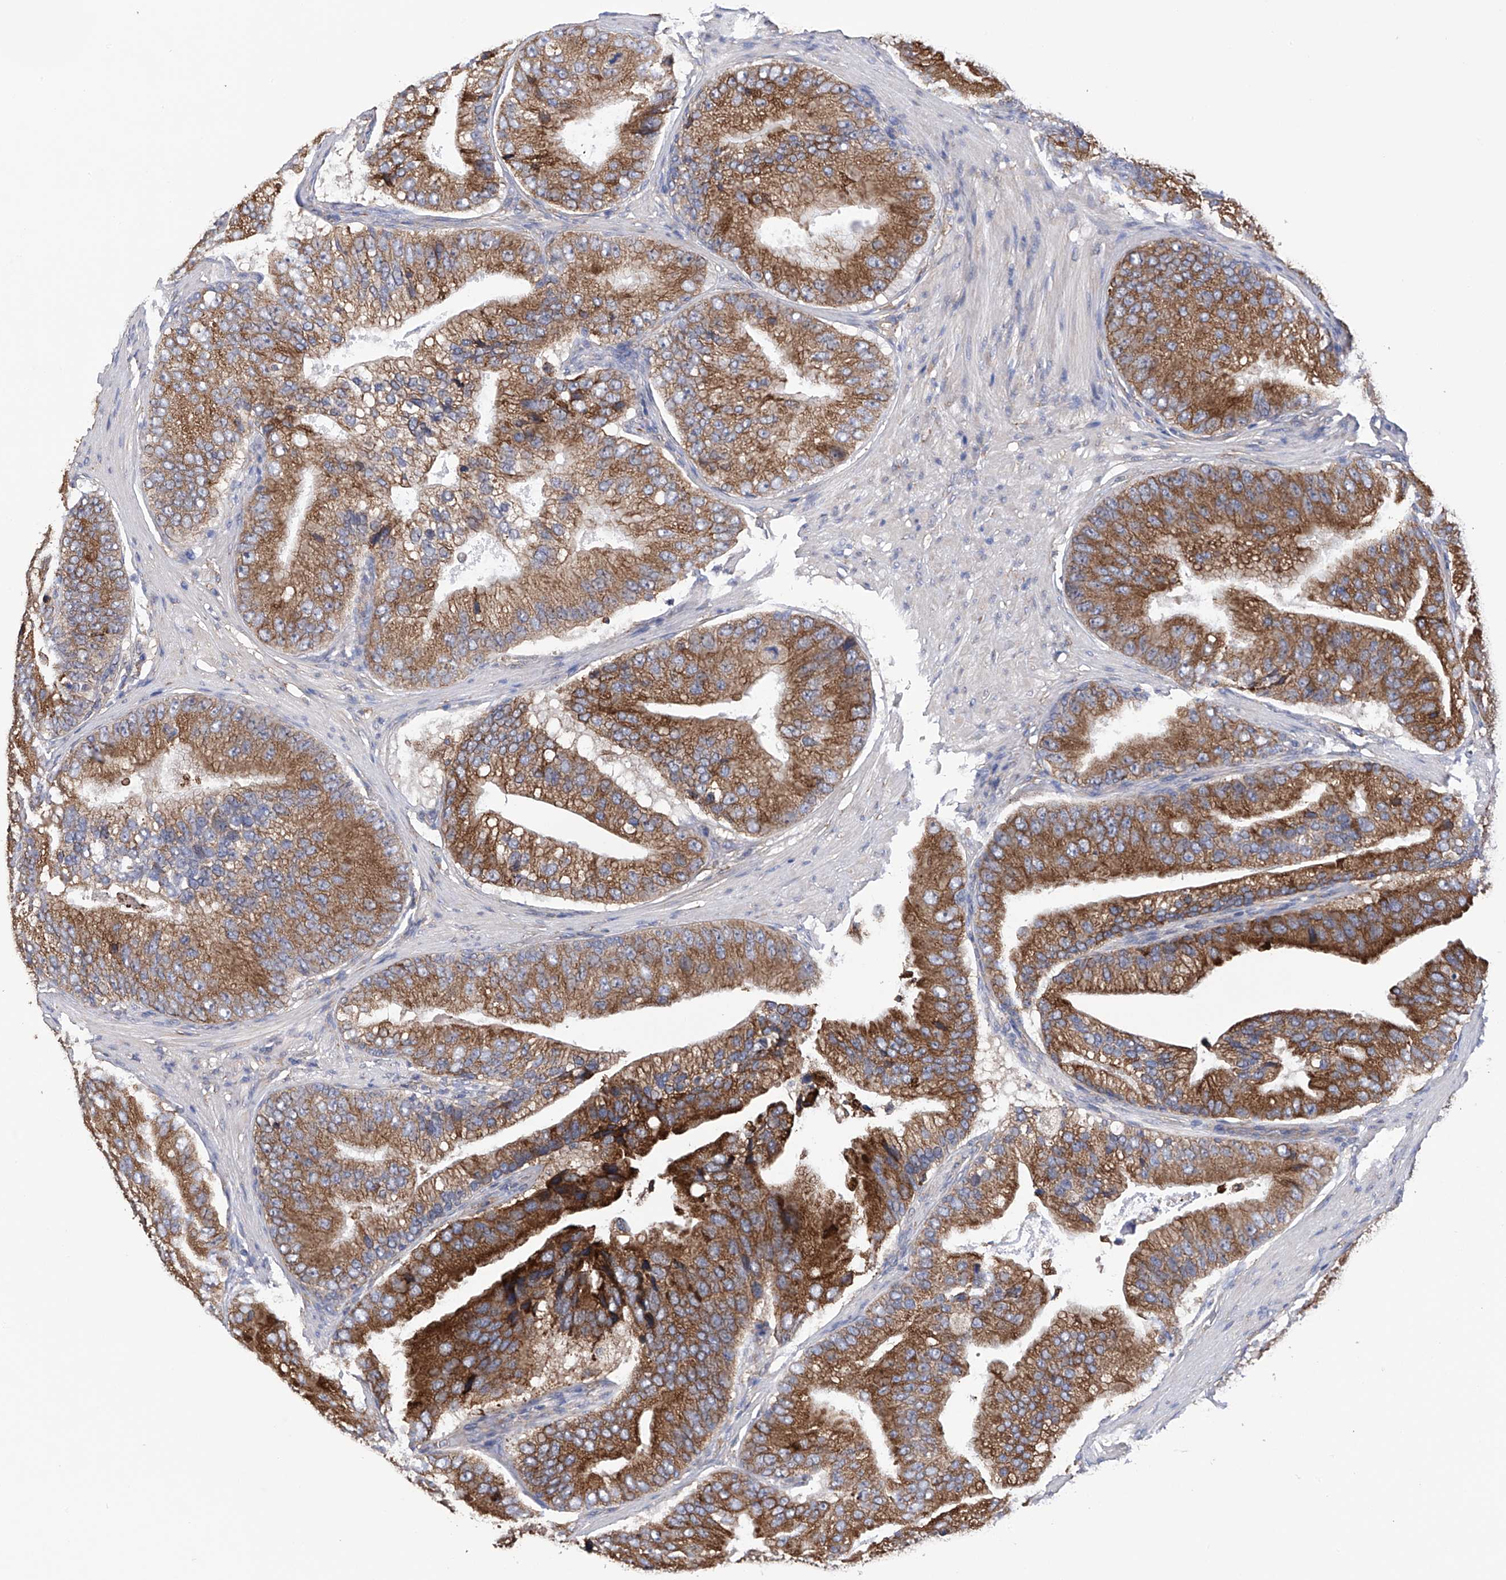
{"staining": {"intensity": "moderate", "quantity": ">75%", "location": "cytoplasmic/membranous"}, "tissue": "prostate cancer", "cell_type": "Tumor cells", "image_type": "cancer", "snomed": [{"axis": "morphology", "description": "Adenocarcinoma, High grade"}, {"axis": "topography", "description": "Prostate"}], "caption": "DAB immunohistochemical staining of prostate cancer demonstrates moderate cytoplasmic/membranous protein expression in about >75% of tumor cells.", "gene": "DNAH8", "patient": {"sex": "male", "age": 70}}